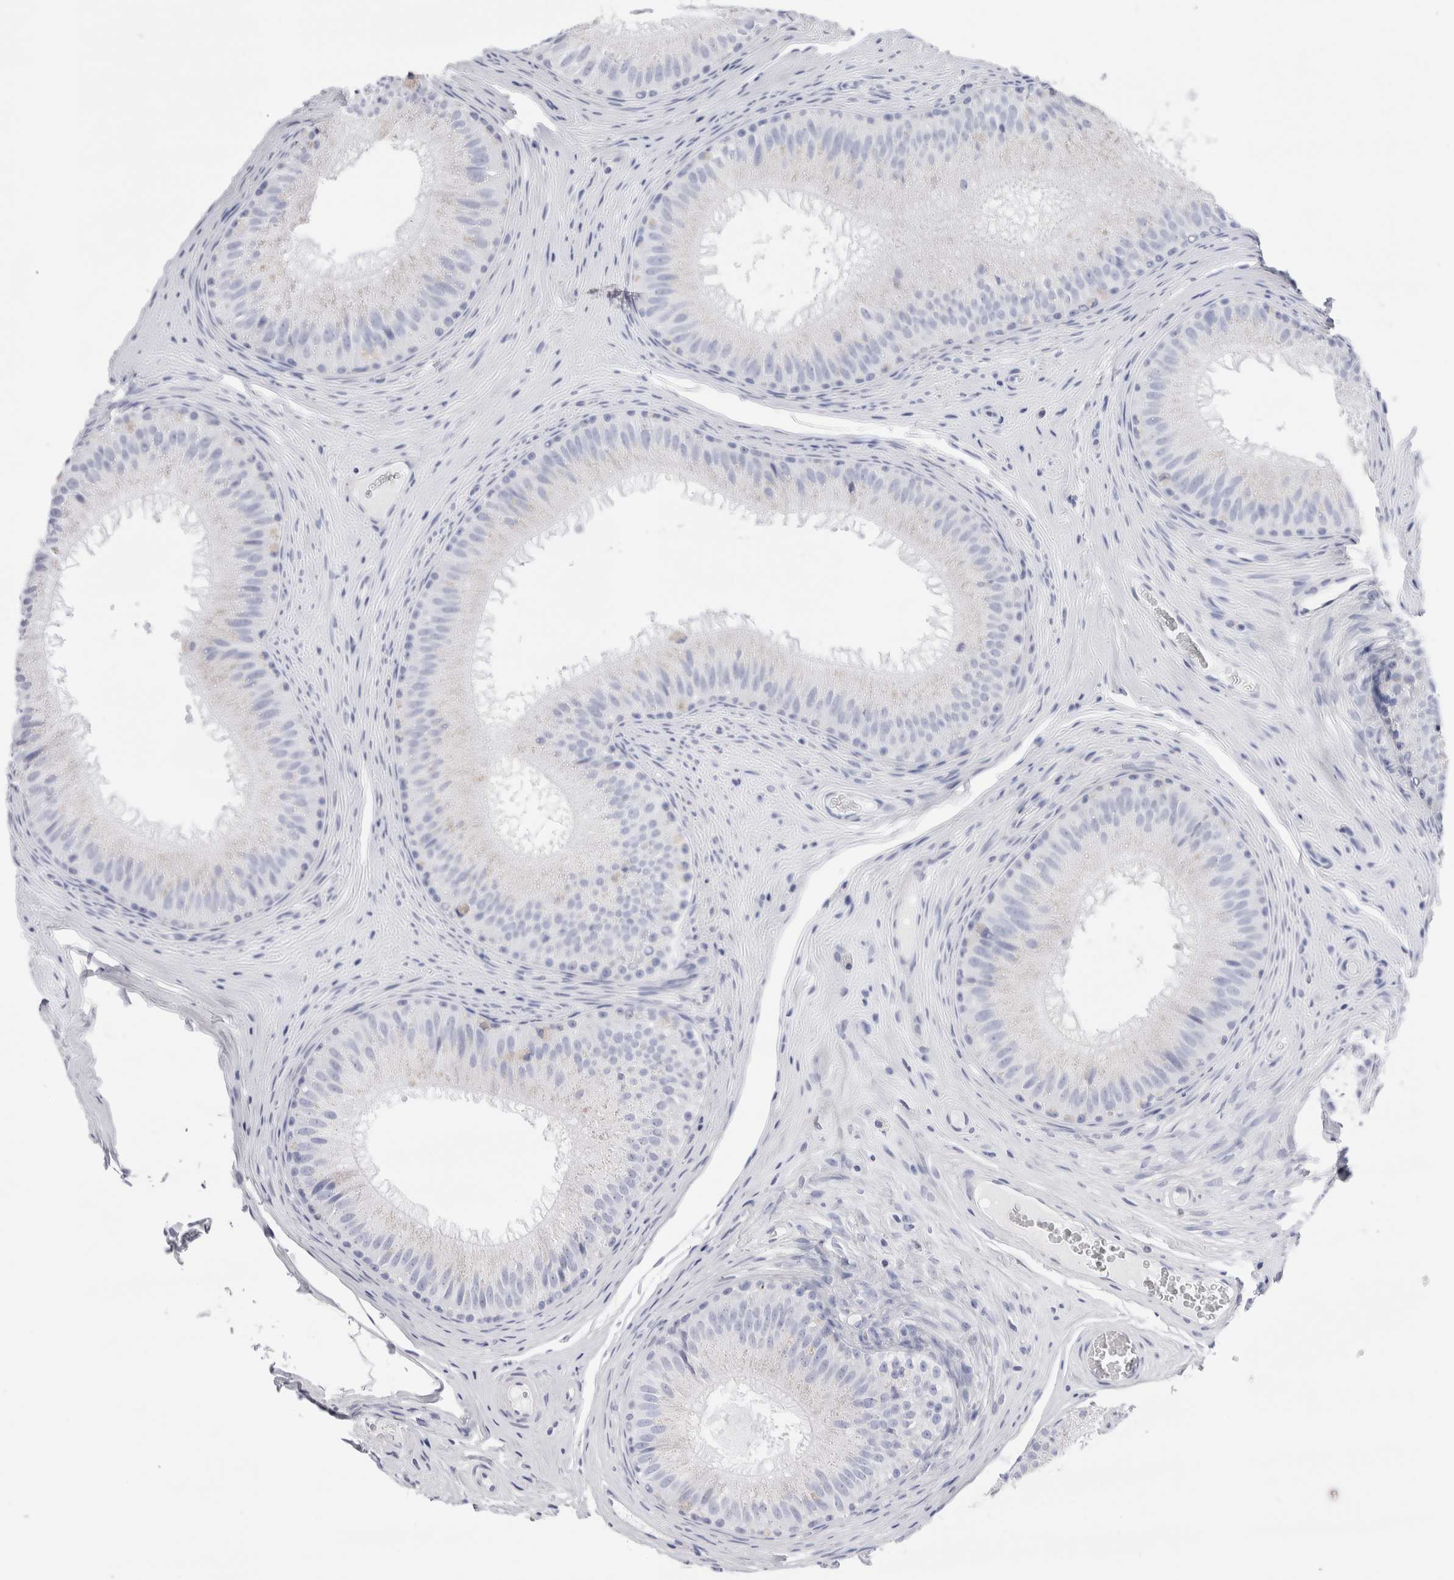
{"staining": {"intensity": "negative", "quantity": "none", "location": "none"}, "tissue": "epididymis", "cell_type": "Glandular cells", "image_type": "normal", "snomed": [{"axis": "morphology", "description": "Normal tissue, NOS"}, {"axis": "topography", "description": "Epididymis"}], "caption": "This is an IHC micrograph of normal human epididymis. There is no staining in glandular cells.", "gene": "SLC10A5", "patient": {"sex": "male", "age": 32}}